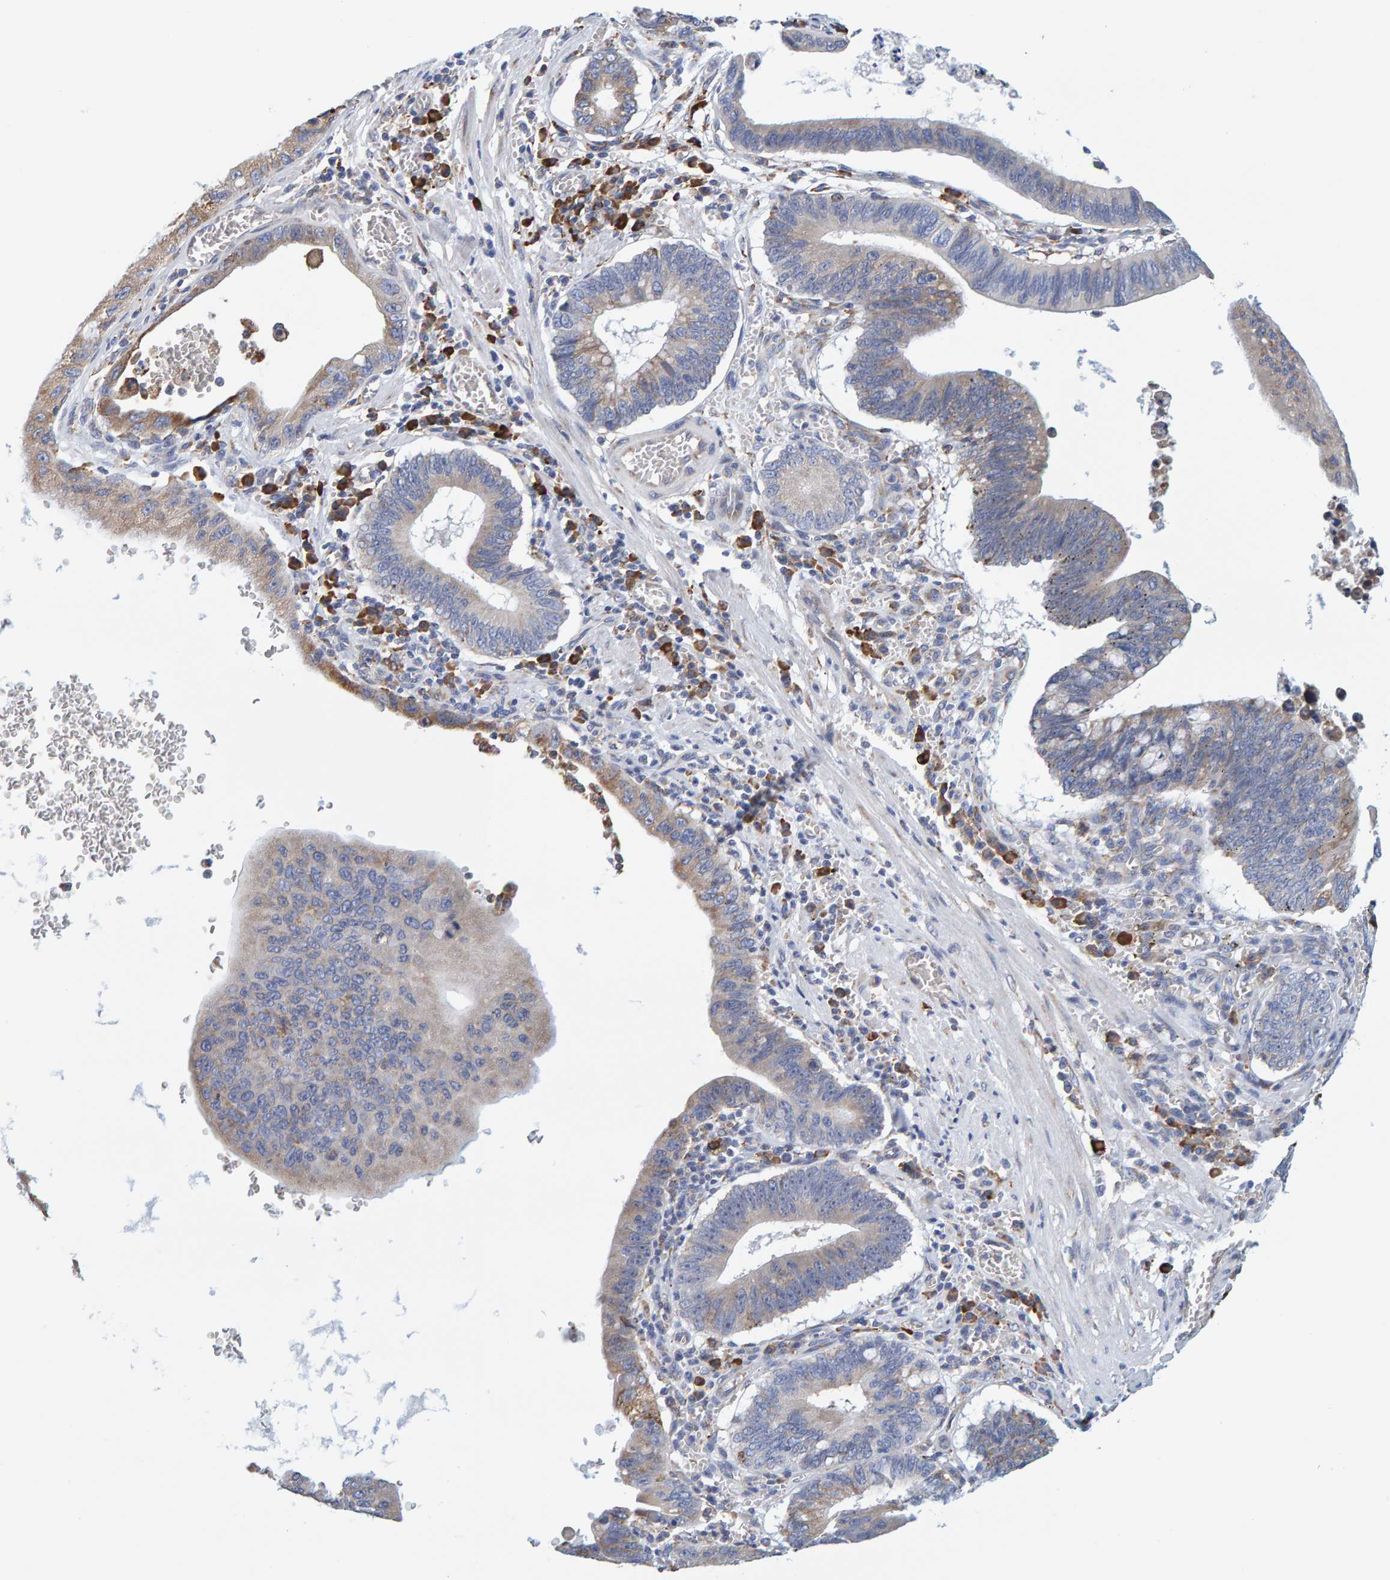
{"staining": {"intensity": "moderate", "quantity": "<25%", "location": "cytoplasmic/membranous"}, "tissue": "stomach cancer", "cell_type": "Tumor cells", "image_type": "cancer", "snomed": [{"axis": "morphology", "description": "Adenocarcinoma, NOS"}, {"axis": "topography", "description": "Stomach"}, {"axis": "topography", "description": "Gastric cardia"}], "caption": "This is an image of immunohistochemistry staining of adenocarcinoma (stomach), which shows moderate positivity in the cytoplasmic/membranous of tumor cells.", "gene": "SGPL1", "patient": {"sex": "male", "age": 59}}